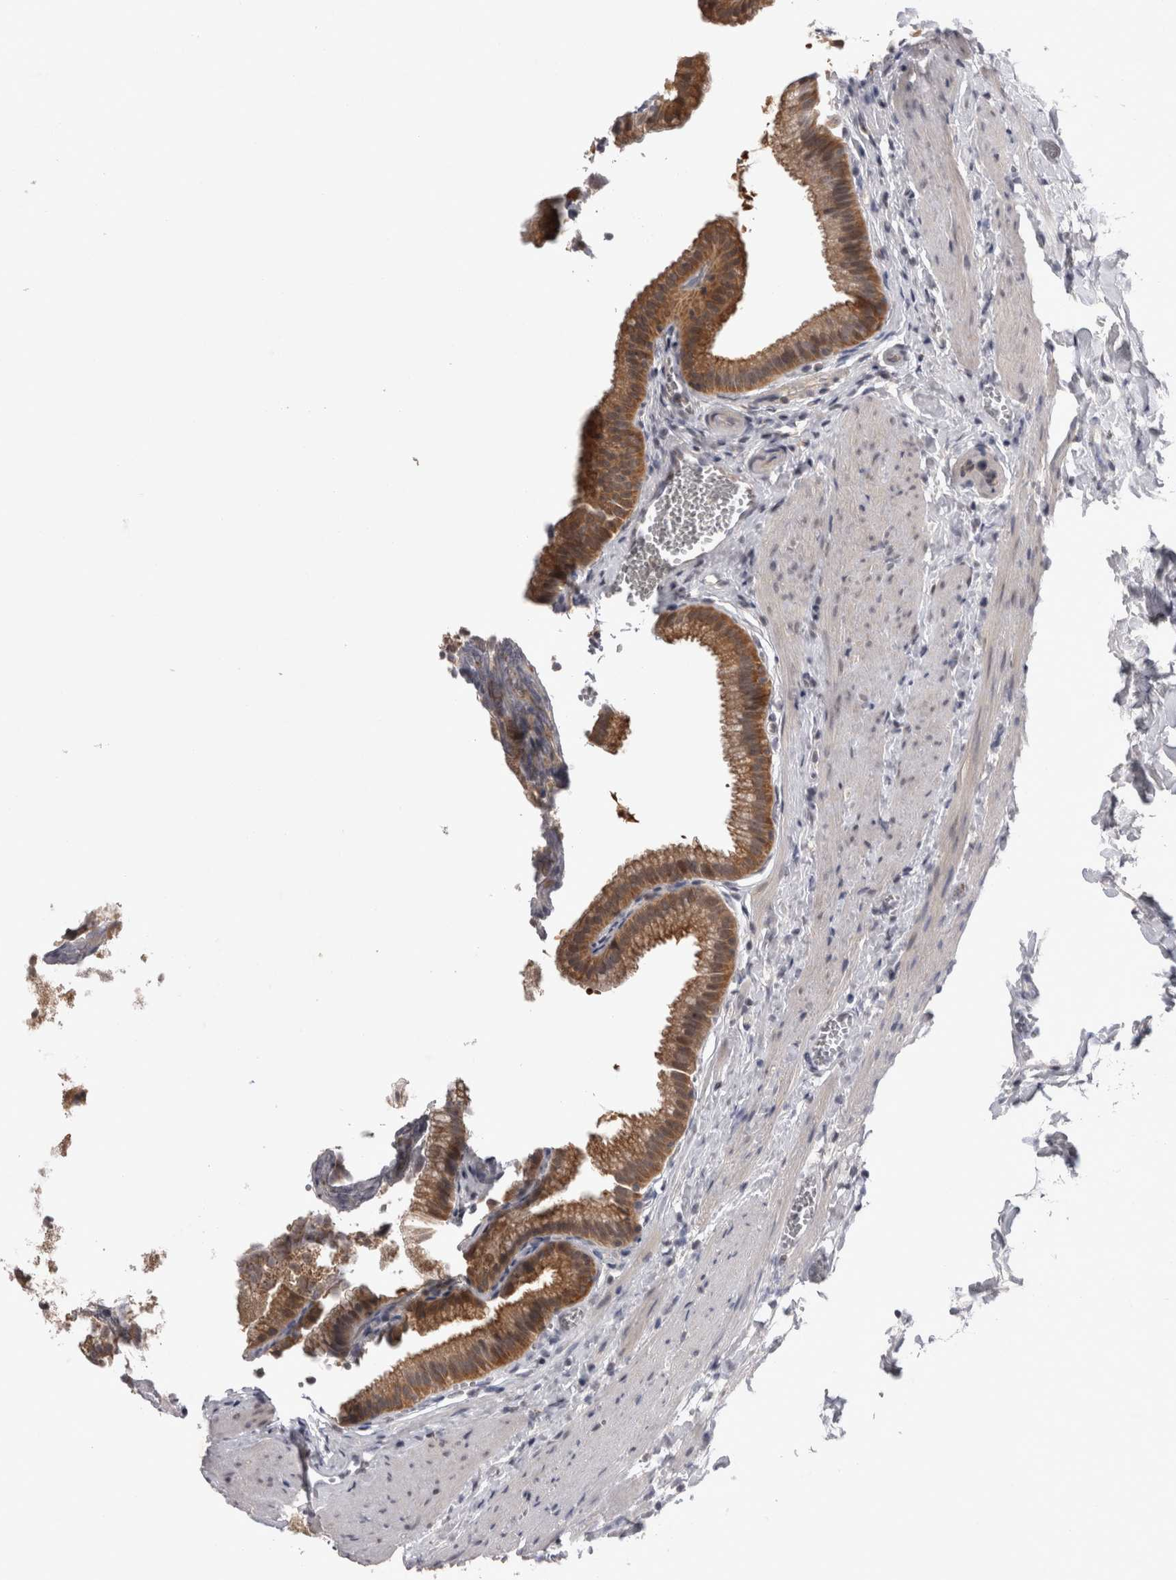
{"staining": {"intensity": "strong", "quantity": ">75%", "location": "cytoplasmic/membranous"}, "tissue": "gallbladder", "cell_type": "Glandular cells", "image_type": "normal", "snomed": [{"axis": "morphology", "description": "Normal tissue, NOS"}, {"axis": "topography", "description": "Gallbladder"}], "caption": "IHC (DAB) staining of benign gallbladder exhibits strong cytoplasmic/membranous protein expression in about >75% of glandular cells. (DAB IHC, brown staining for protein, blue staining for nuclei).", "gene": "PSMB2", "patient": {"sex": "male", "age": 38}}